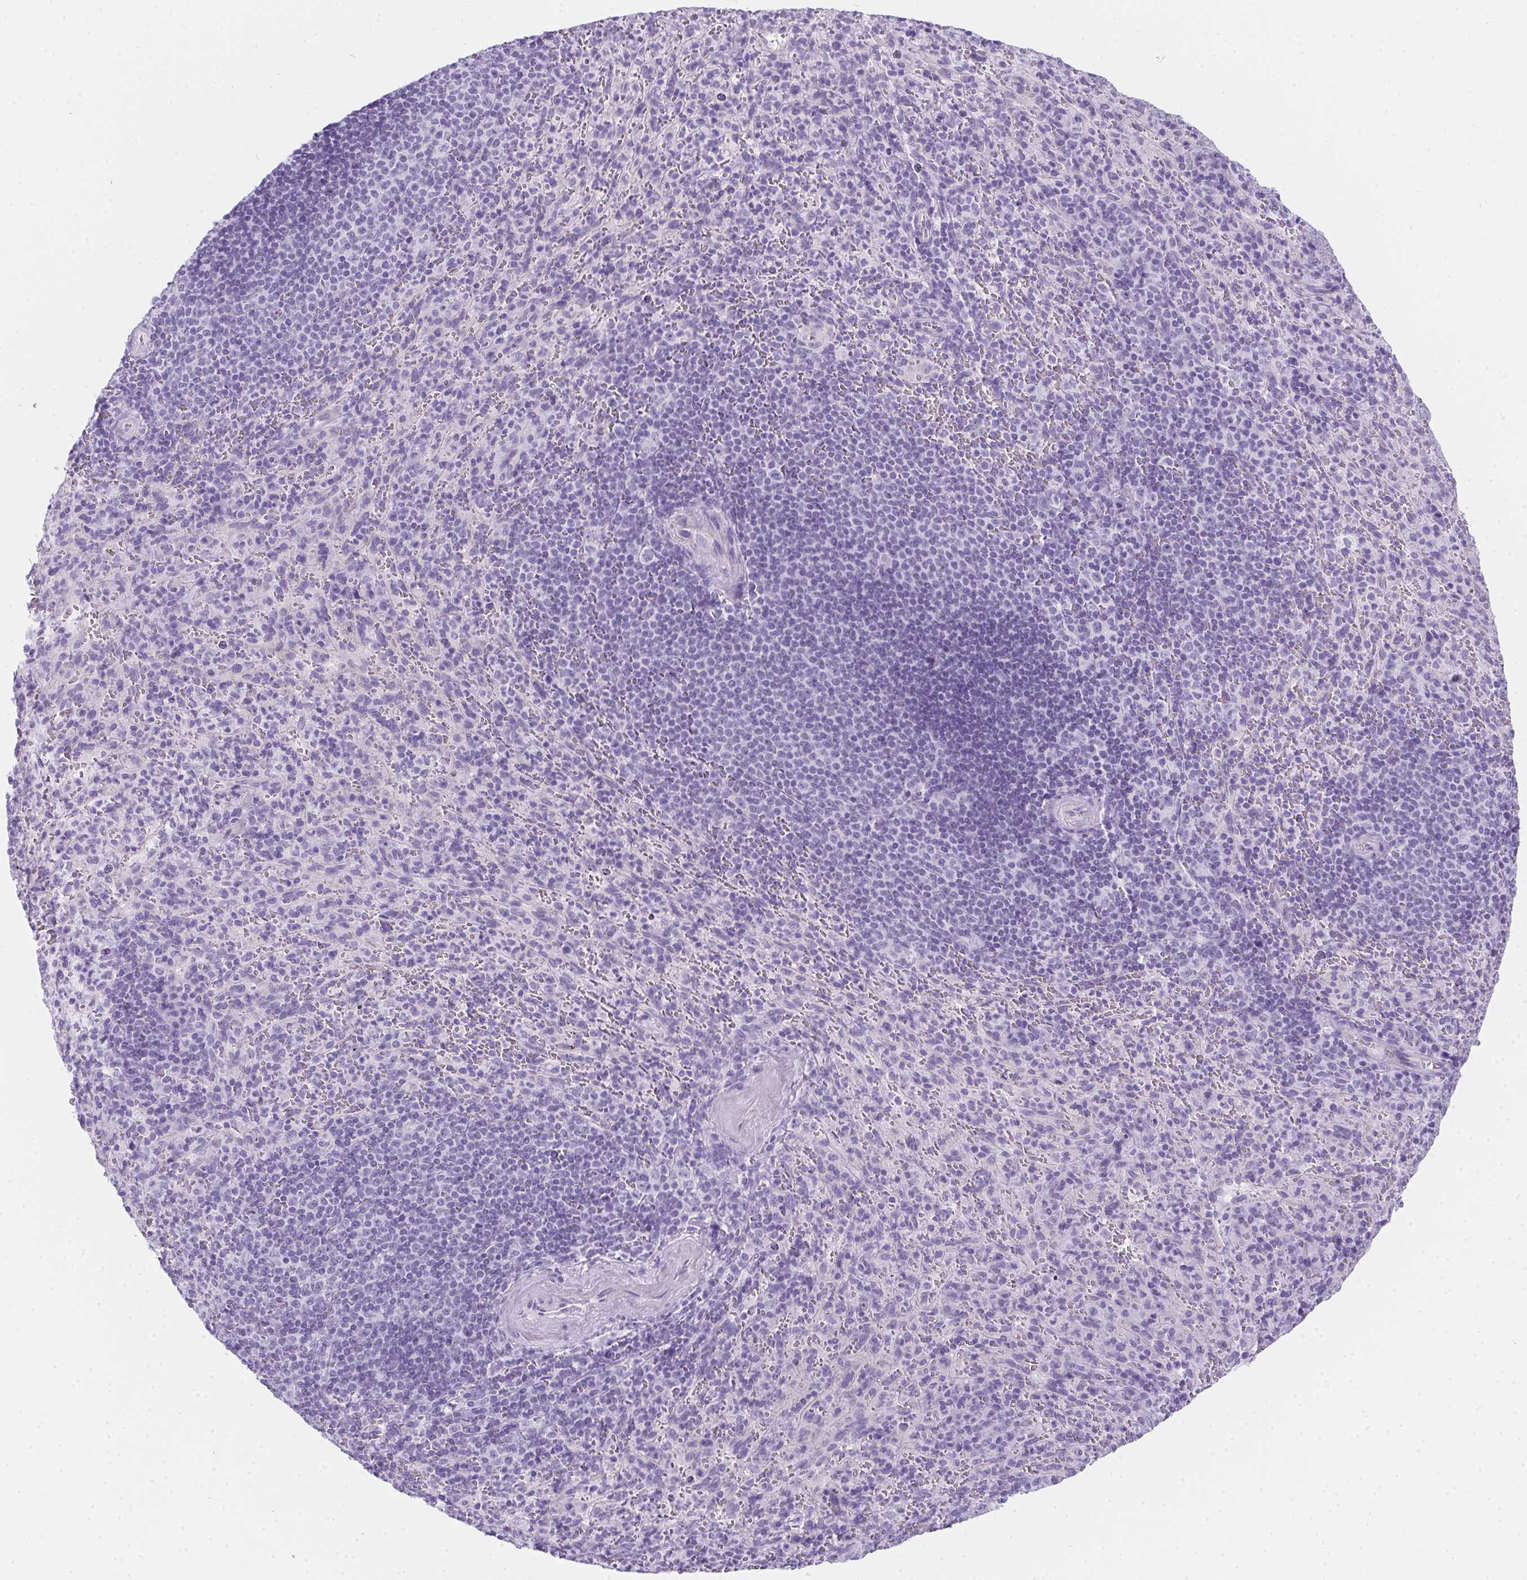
{"staining": {"intensity": "negative", "quantity": "none", "location": "none"}, "tissue": "spleen", "cell_type": "Cells in red pulp", "image_type": "normal", "snomed": [{"axis": "morphology", "description": "Normal tissue, NOS"}, {"axis": "topography", "description": "Spleen"}], "caption": "DAB (3,3'-diaminobenzidine) immunohistochemical staining of normal human spleen shows no significant expression in cells in red pulp. The staining was performed using DAB to visualize the protein expression in brown, while the nuclei were stained in blue with hematoxylin (Magnification: 20x).", "gene": "SPACA5B", "patient": {"sex": "male", "age": 57}}